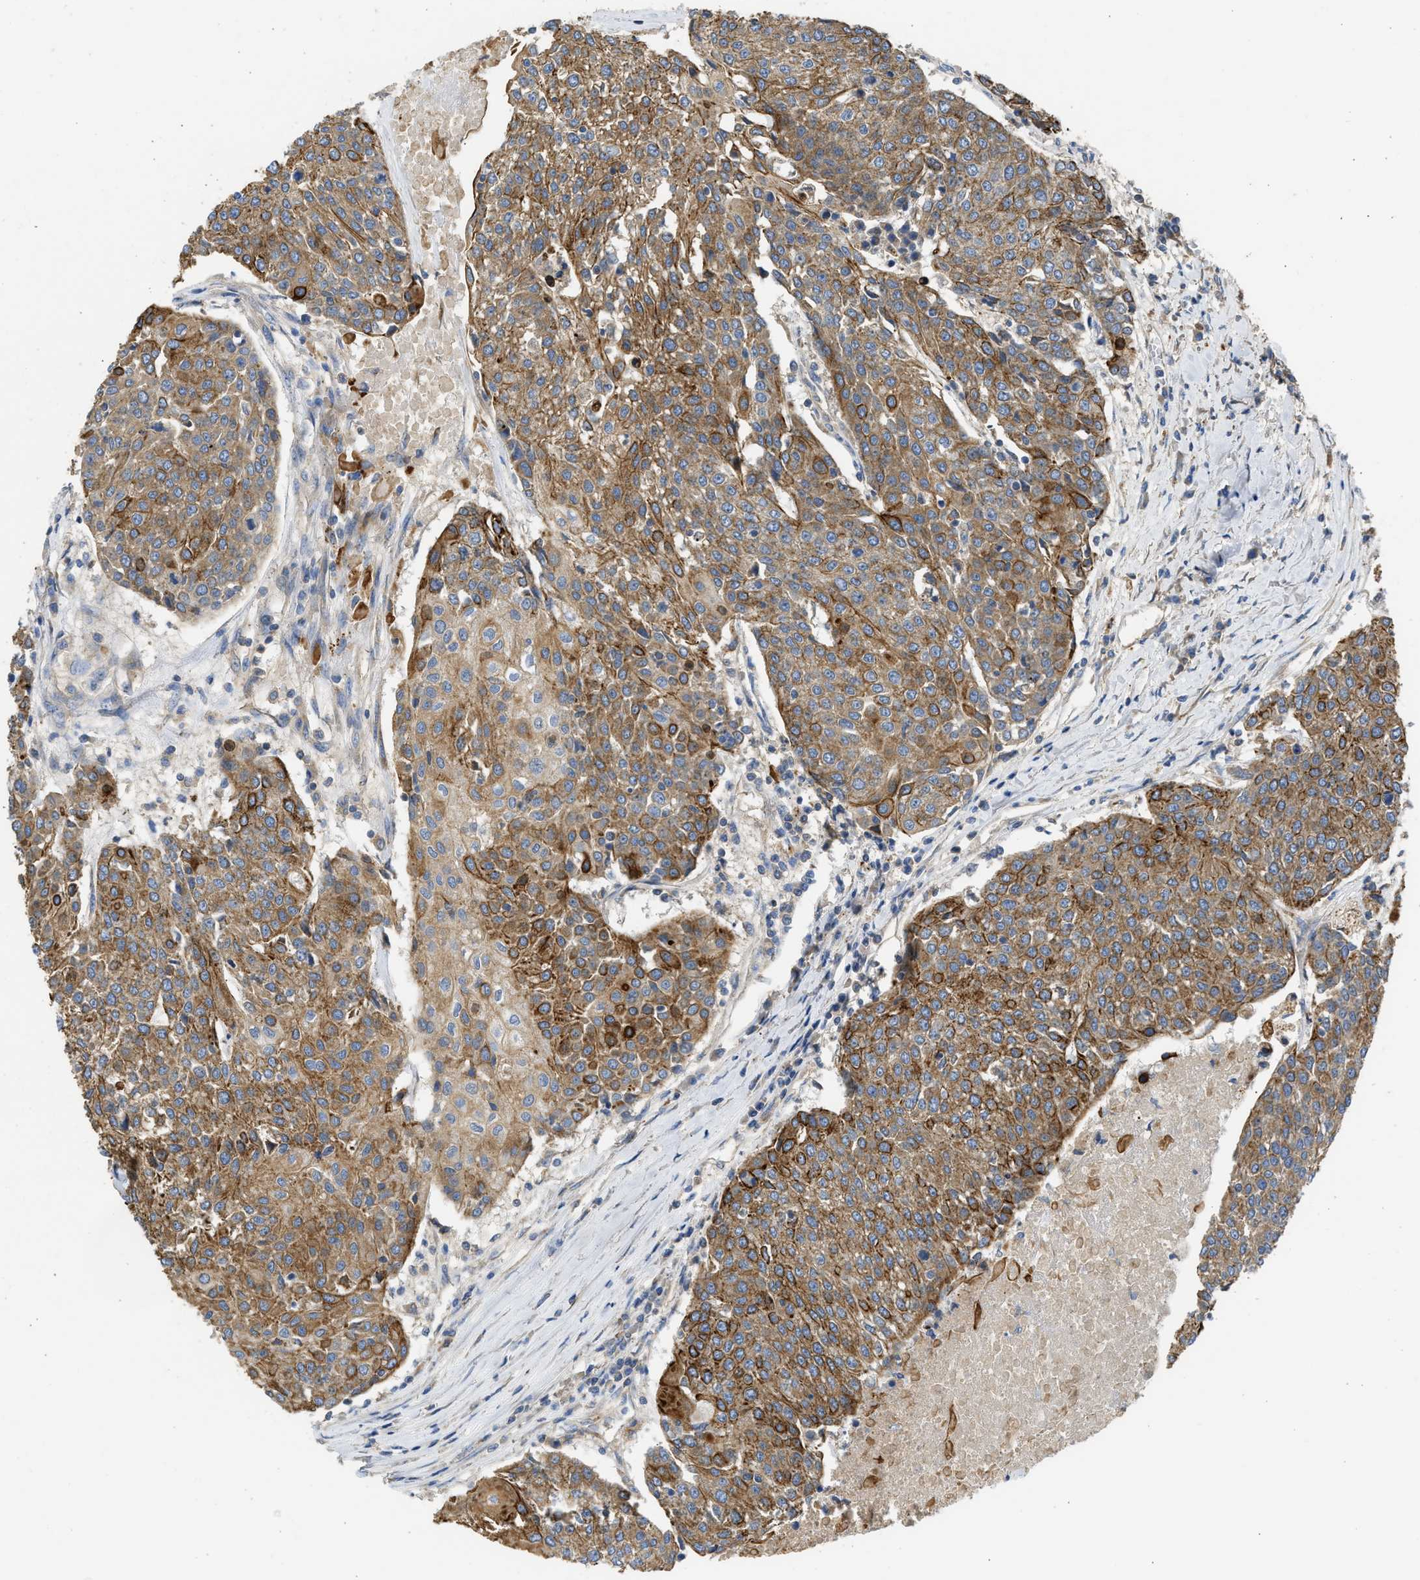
{"staining": {"intensity": "moderate", "quantity": ">75%", "location": "cytoplasmic/membranous"}, "tissue": "urothelial cancer", "cell_type": "Tumor cells", "image_type": "cancer", "snomed": [{"axis": "morphology", "description": "Urothelial carcinoma, High grade"}, {"axis": "topography", "description": "Urinary bladder"}], "caption": "Moderate cytoplasmic/membranous expression for a protein is appreciated in approximately >75% of tumor cells of urothelial carcinoma (high-grade) using immunohistochemistry.", "gene": "CSRNP2", "patient": {"sex": "female", "age": 85}}